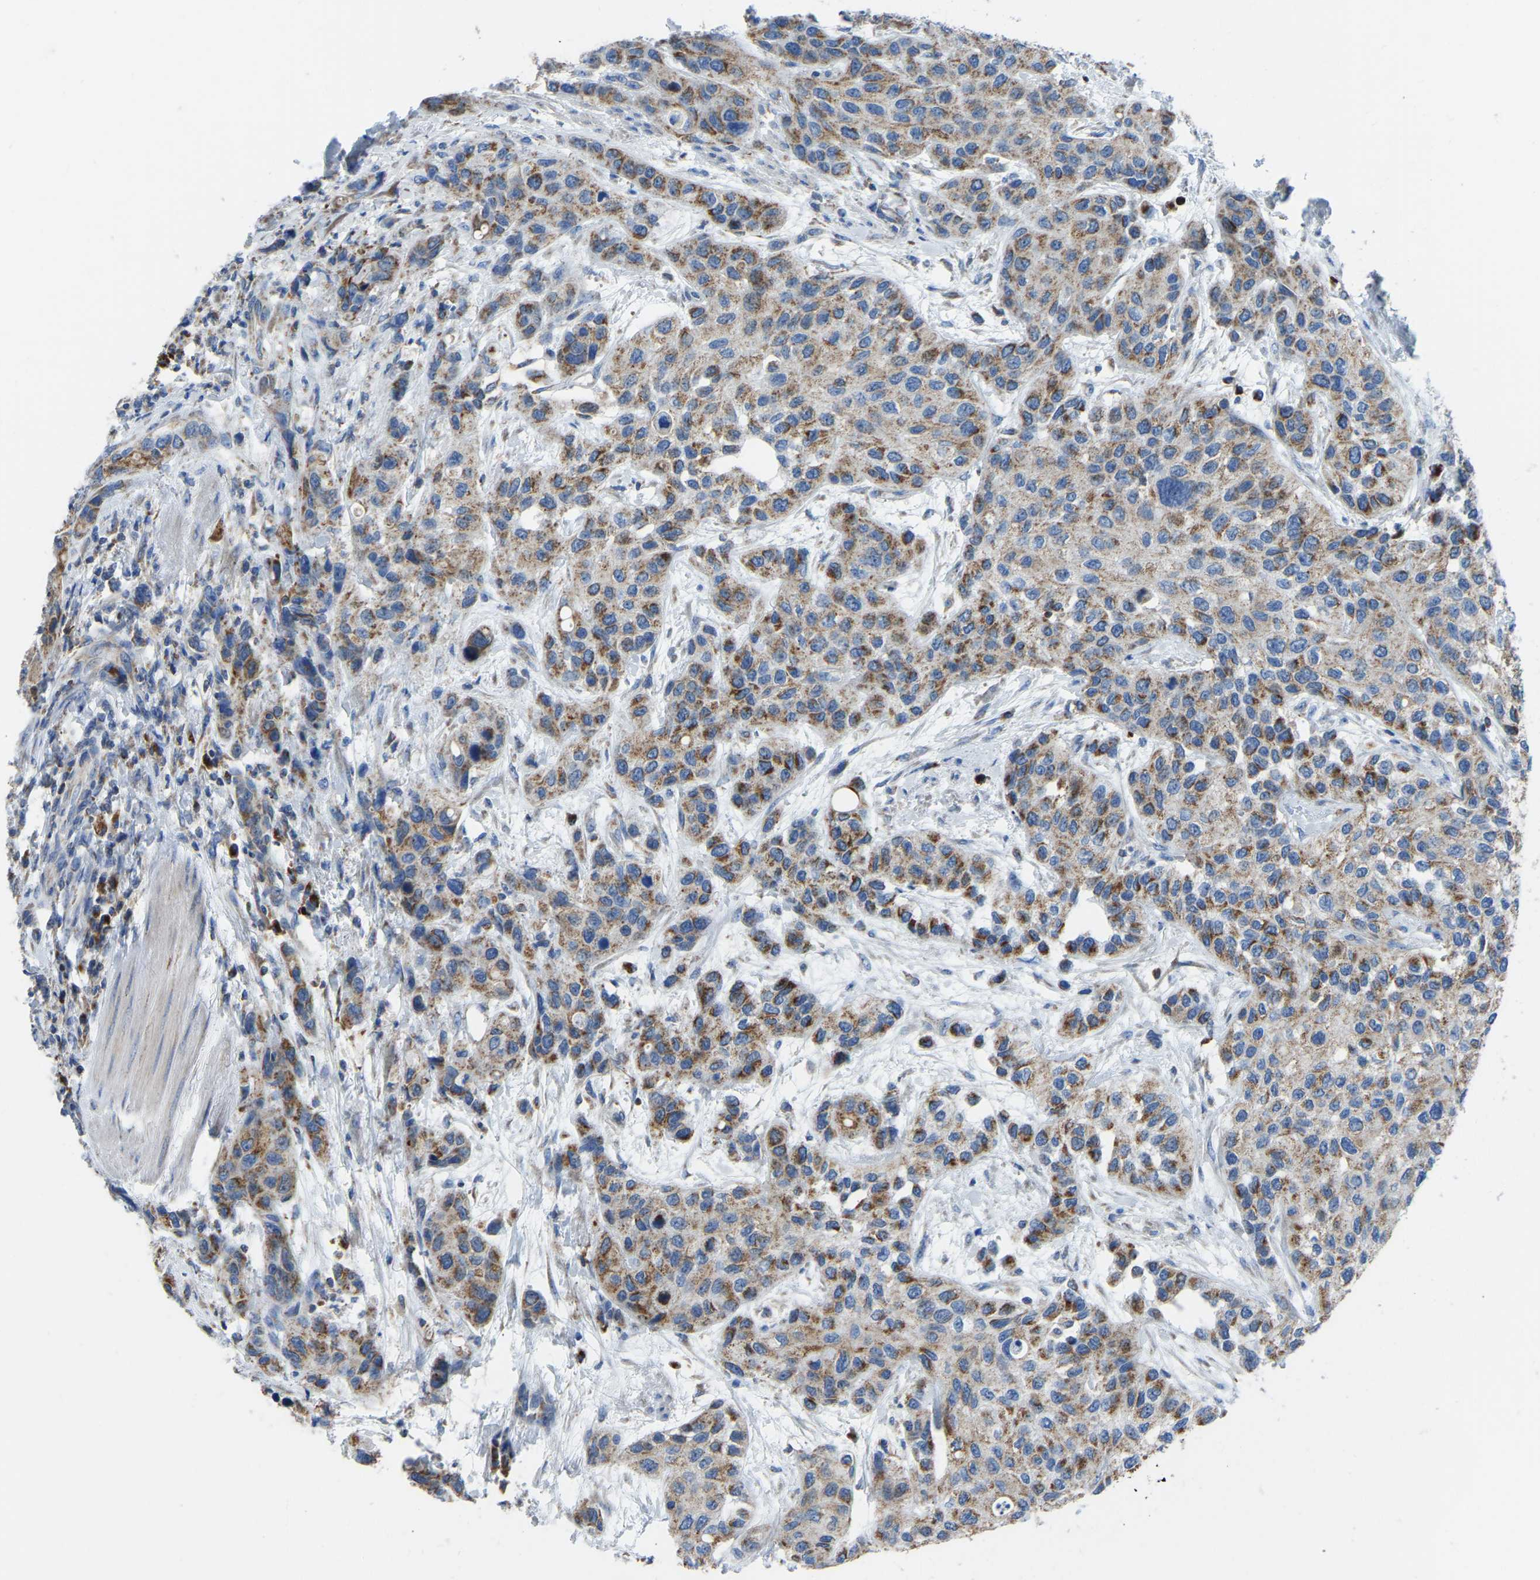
{"staining": {"intensity": "moderate", "quantity": ">75%", "location": "cytoplasmic/membranous"}, "tissue": "urothelial cancer", "cell_type": "Tumor cells", "image_type": "cancer", "snomed": [{"axis": "morphology", "description": "Urothelial carcinoma, High grade"}, {"axis": "topography", "description": "Urinary bladder"}], "caption": "Protein expression analysis of human urothelial cancer reveals moderate cytoplasmic/membranous positivity in about >75% of tumor cells. (Stains: DAB (3,3'-diaminobenzidine) in brown, nuclei in blue, Microscopy: brightfield microscopy at high magnification).", "gene": "ETFB", "patient": {"sex": "female", "age": 56}}